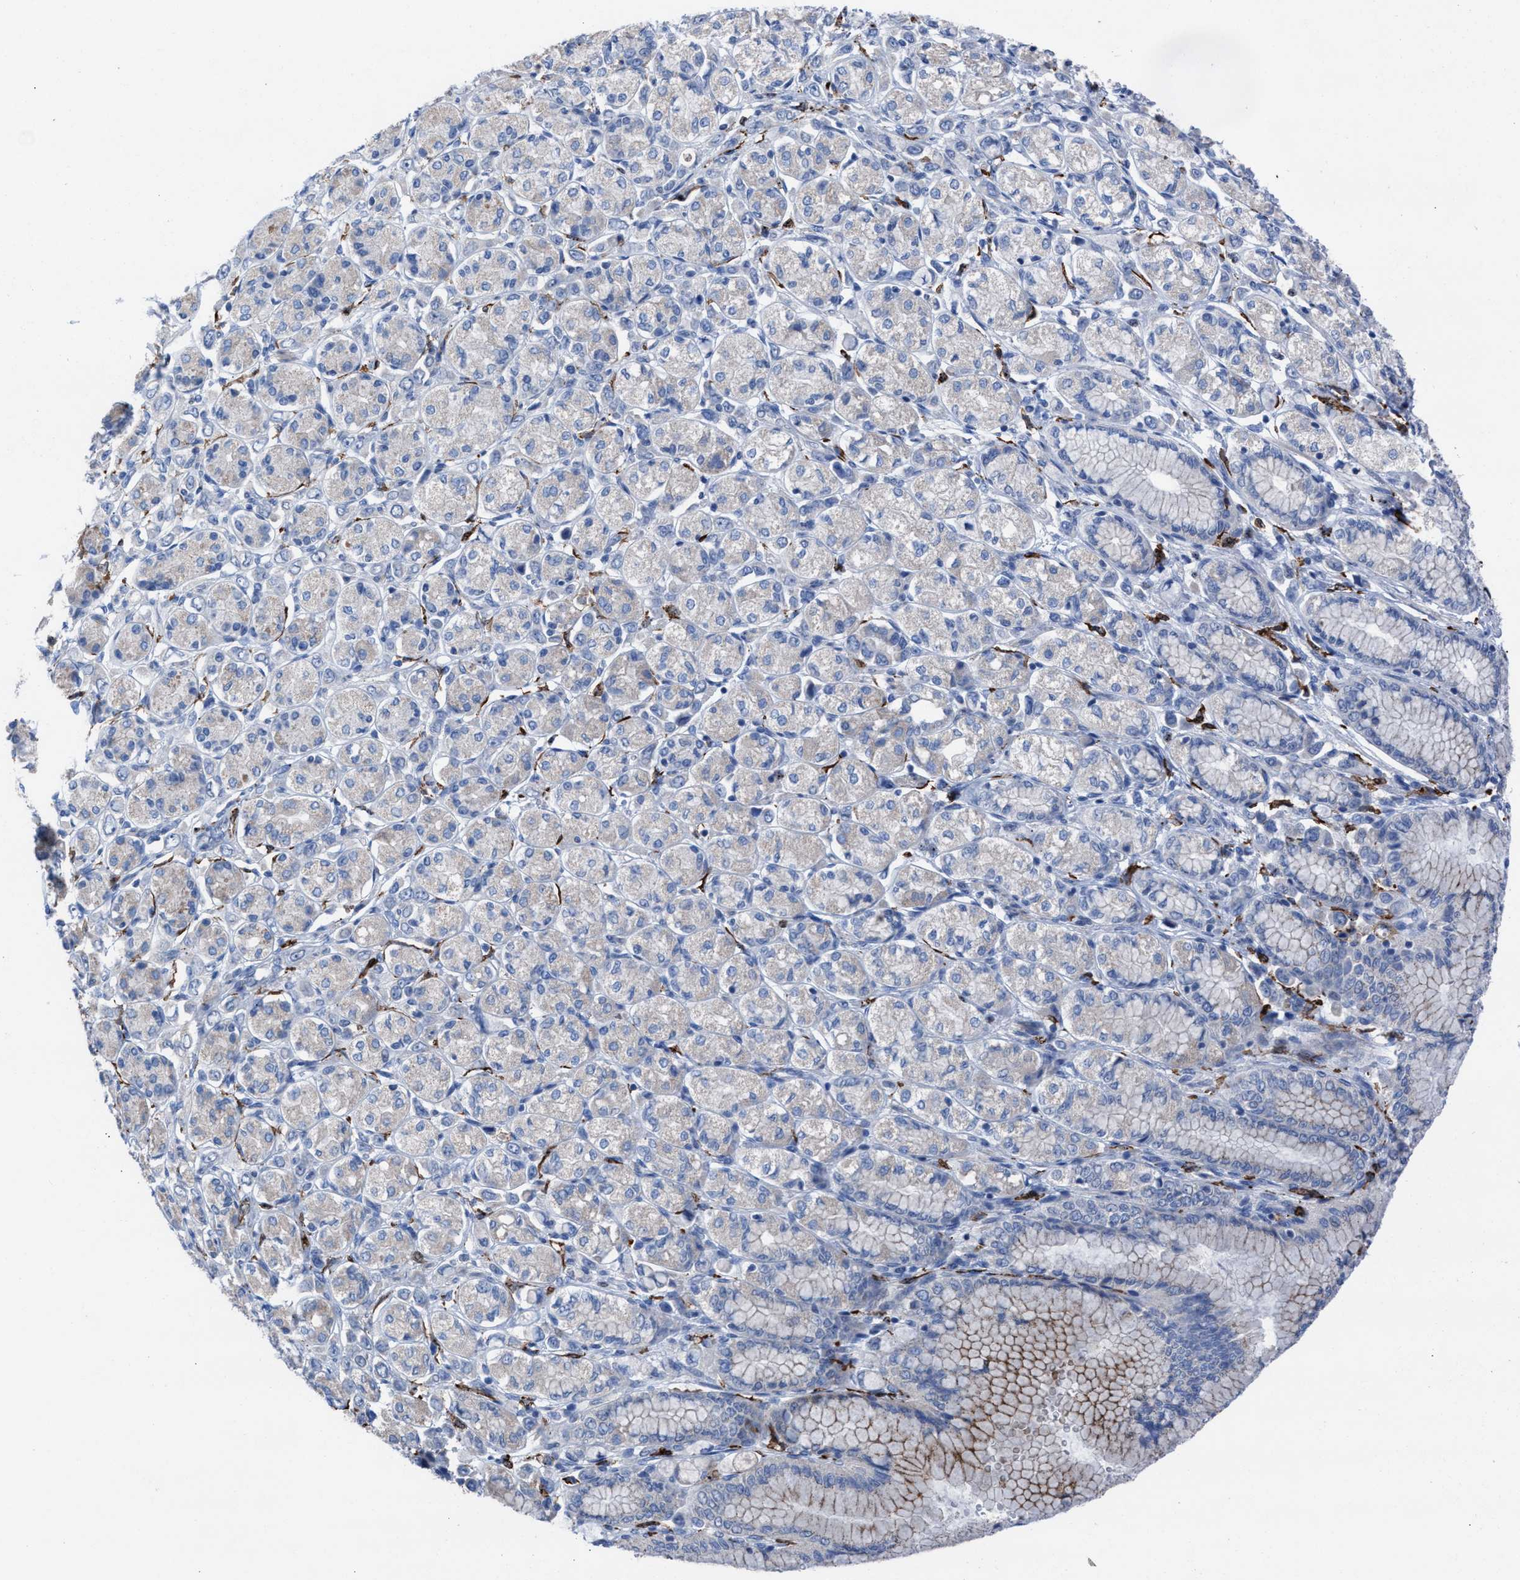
{"staining": {"intensity": "negative", "quantity": "none", "location": "none"}, "tissue": "stomach cancer", "cell_type": "Tumor cells", "image_type": "cancer", "snomed": [{"axis": "morphology", "description": "Adenocarcinoma, NOS"}, {"axis": "topography", "description": "Stomach"}], "caption": "This image is of stomach cancer stained with immunohistochemistry (IHC) to label a protein in brown with the nuclei are counter-stained blue. There is no staining in tumor cells.", "gene": "SLC47A1", "patient": {"sex": "female", "age": 65}}